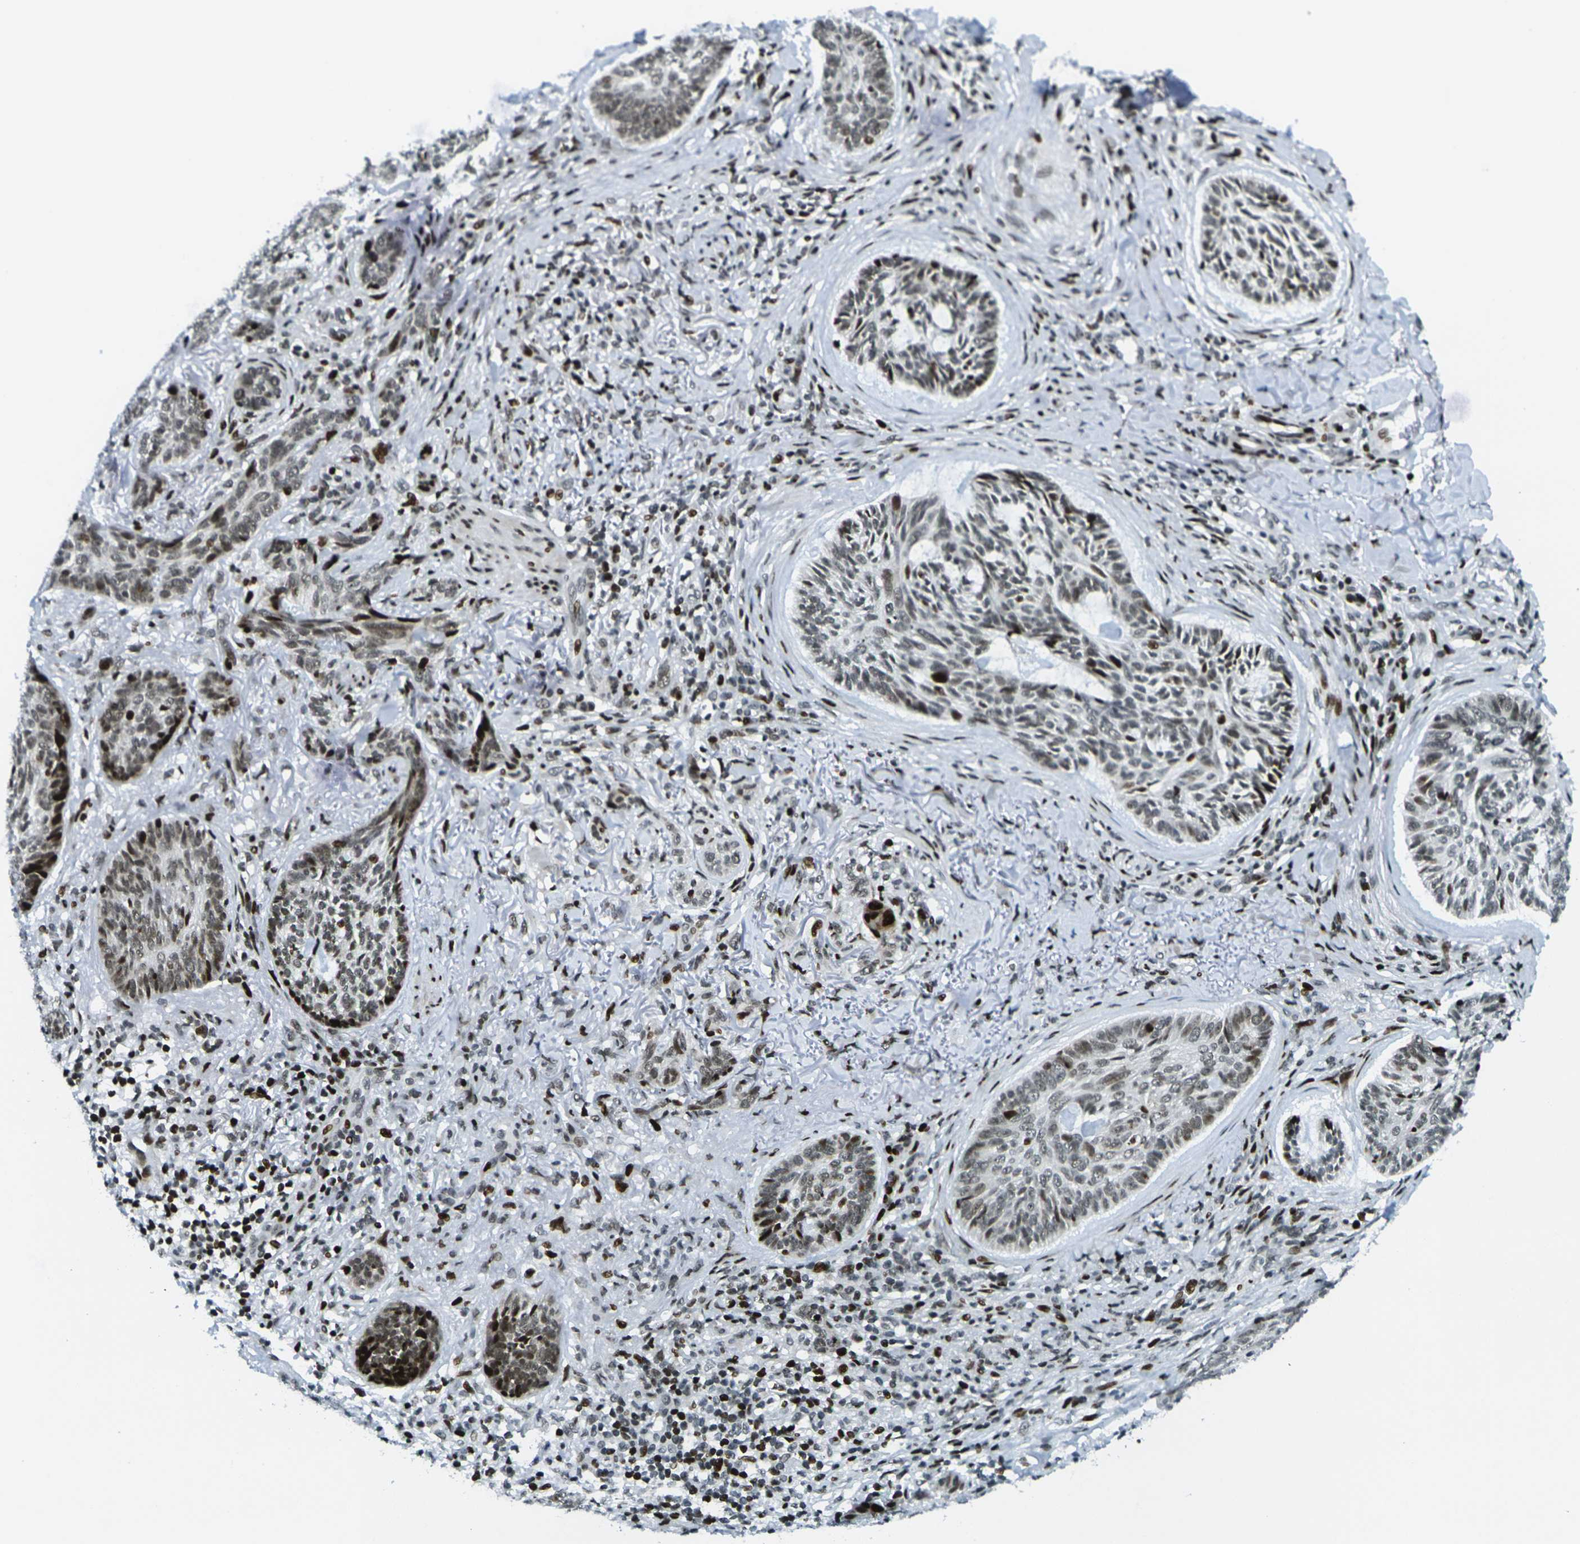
{"staining": {"intensity": "moderate", "quantity": ">75%", "location": "nuclear"}, "tissue": "skin cancer", "cell_type": "Tumor cells", "image_type": "cancer", "snomed": [{"axis": "morphology", "description": "Basal cell carcinoma"}, {"axis": "topography", "description": "Skin"}], "caption": "Tumor cells display moderate nuclear expression in approximately >75% of cells in skin basal cell carcinoma. (DAB (3,3'-diaminobenzidine) IHC, brown staining for protein, blue staining for nuclei).", "gene": "H3-3A", "patient": {"sex": "male", "age": 43}}